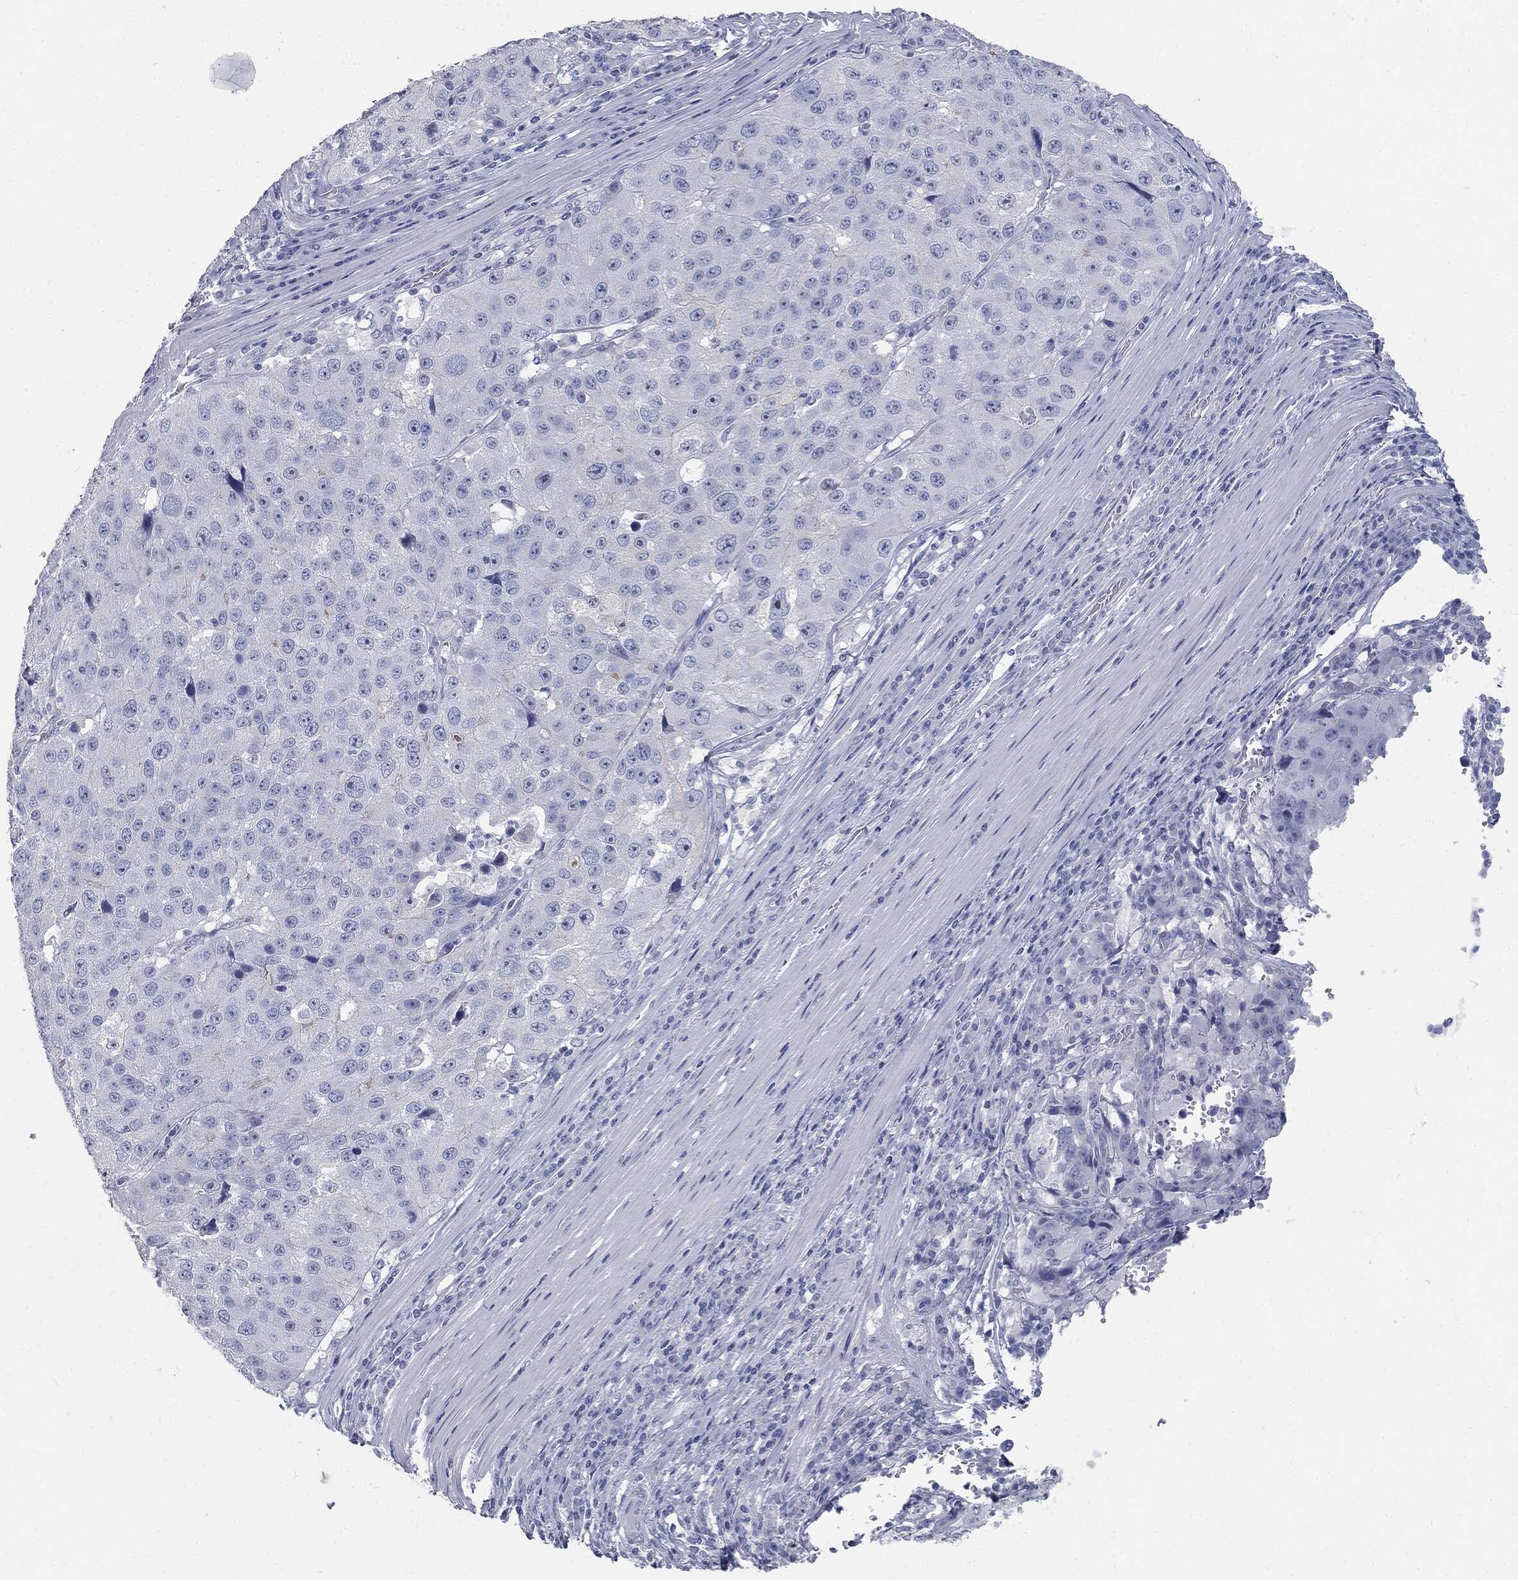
{"staining": {"intensity": "negative", "quantity": "none", "location": "none"}, "tissue": "stomach cancer", "cell_type": "Tumor cells", "image_type": "cancer", "snomed": [{"axis": "morphology", "description": "Adenocarcinoma, NOS"}, {"axis": "topography", "description": "Stomach"}], "caption": "The micrograph displays no staining of tumor cells in adenocarcinoma (stomach).", "gene": "CUZD1", "patient": {"sex": "male", "age": 71}}